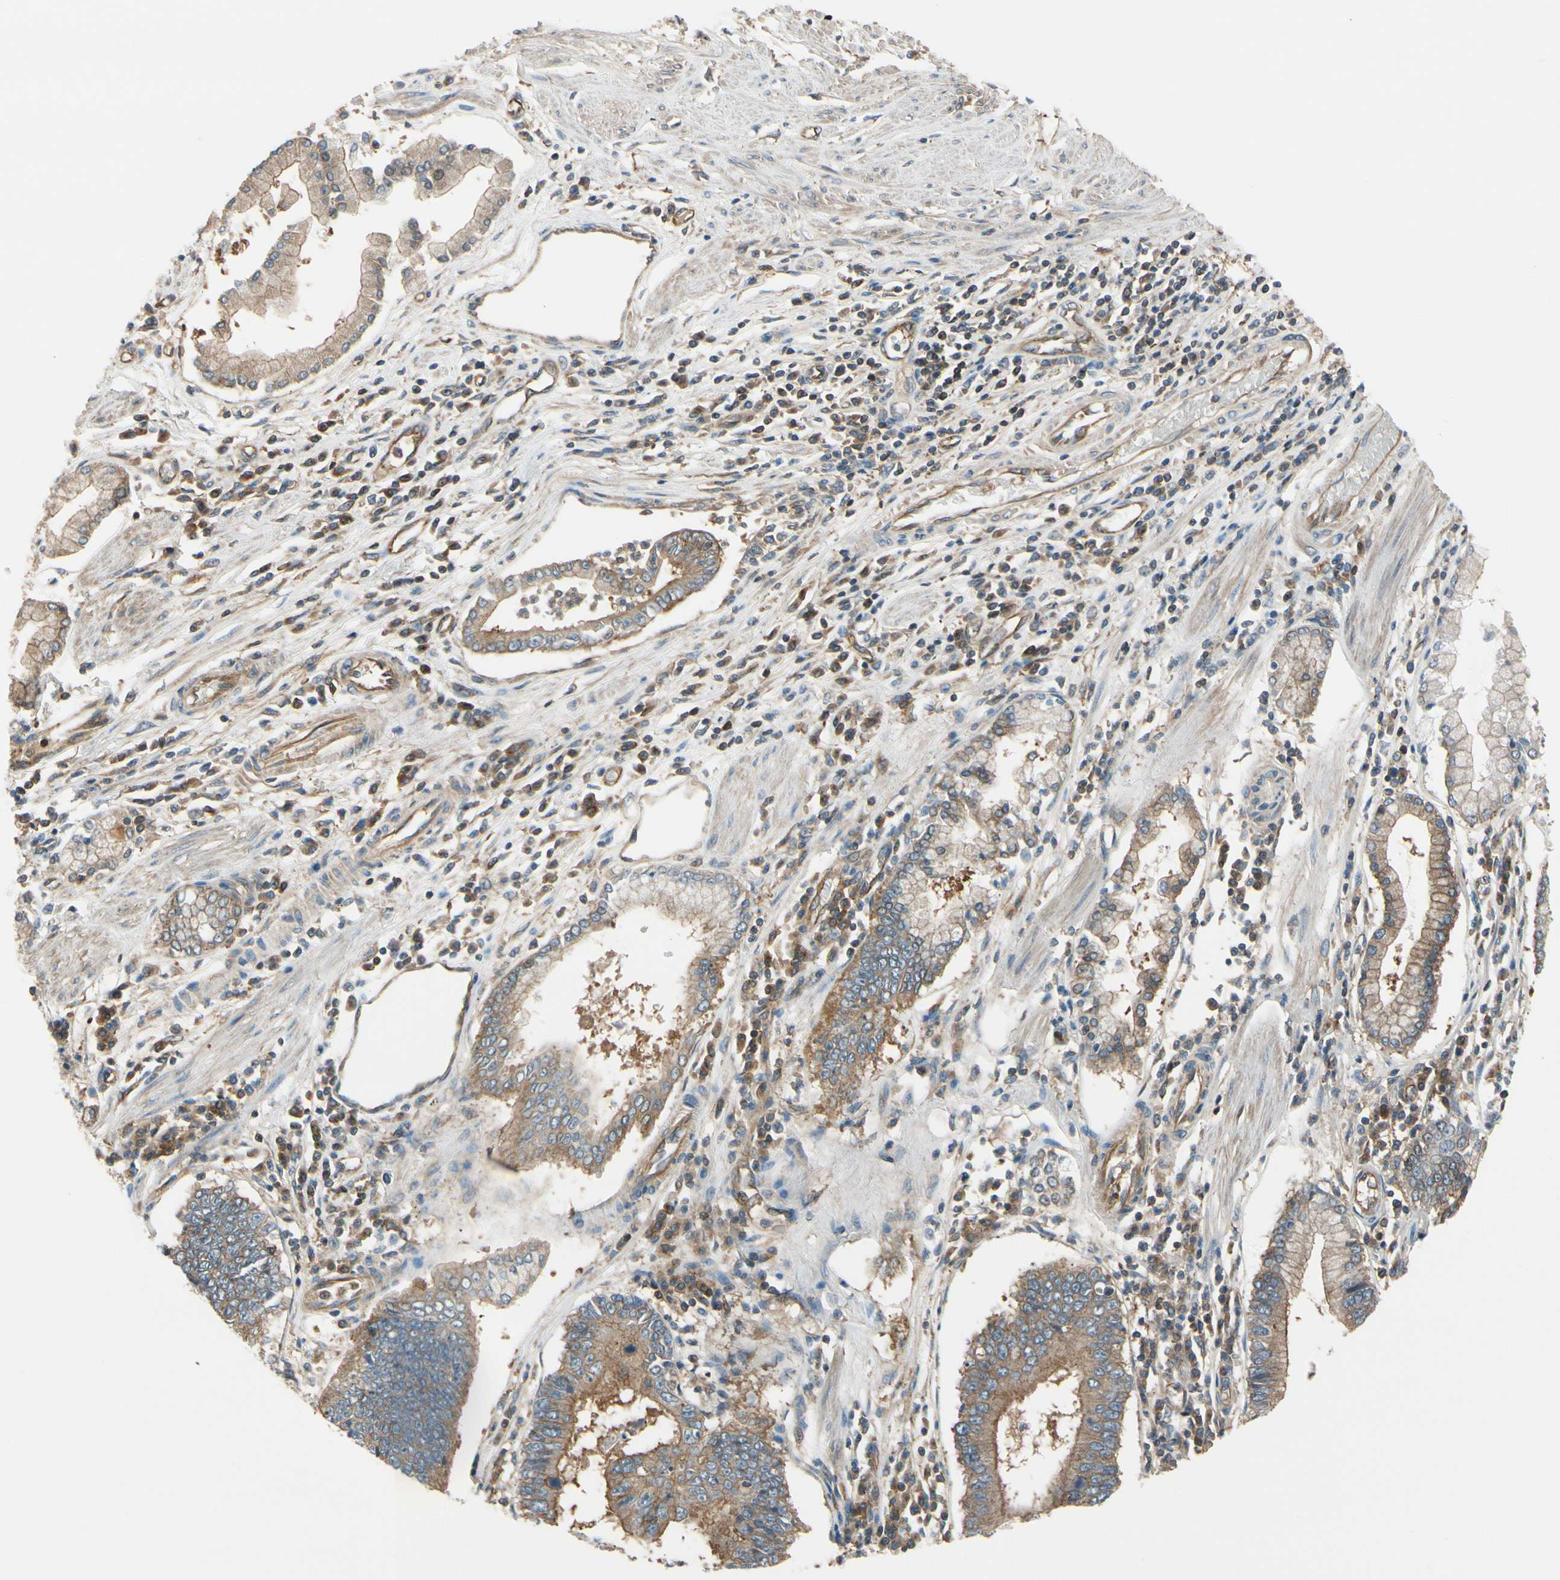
{"staining": {"intensity": "moderate", "quantity": ">75%", "location": "cytoplasmic/membranous"}, "tissue": "stomach cancer", "cell_type": "Tumor cells", "image_type": "cancer", "snomed": [{"axis": "morphology", "description": "Adenocarcinoma, NOS"}, {"axis": "topography", "description": "Stomach"}], "caption": "IHC (DAB (3,3'-diaminobenzidine)) staining of human adenocarcinoma (stomach) shows moderate cytoplasmic/membranous protein staining in about >75% of tumor cells.", "gene": "EPS15", "patient": {"sex": "male", "age": 59}}